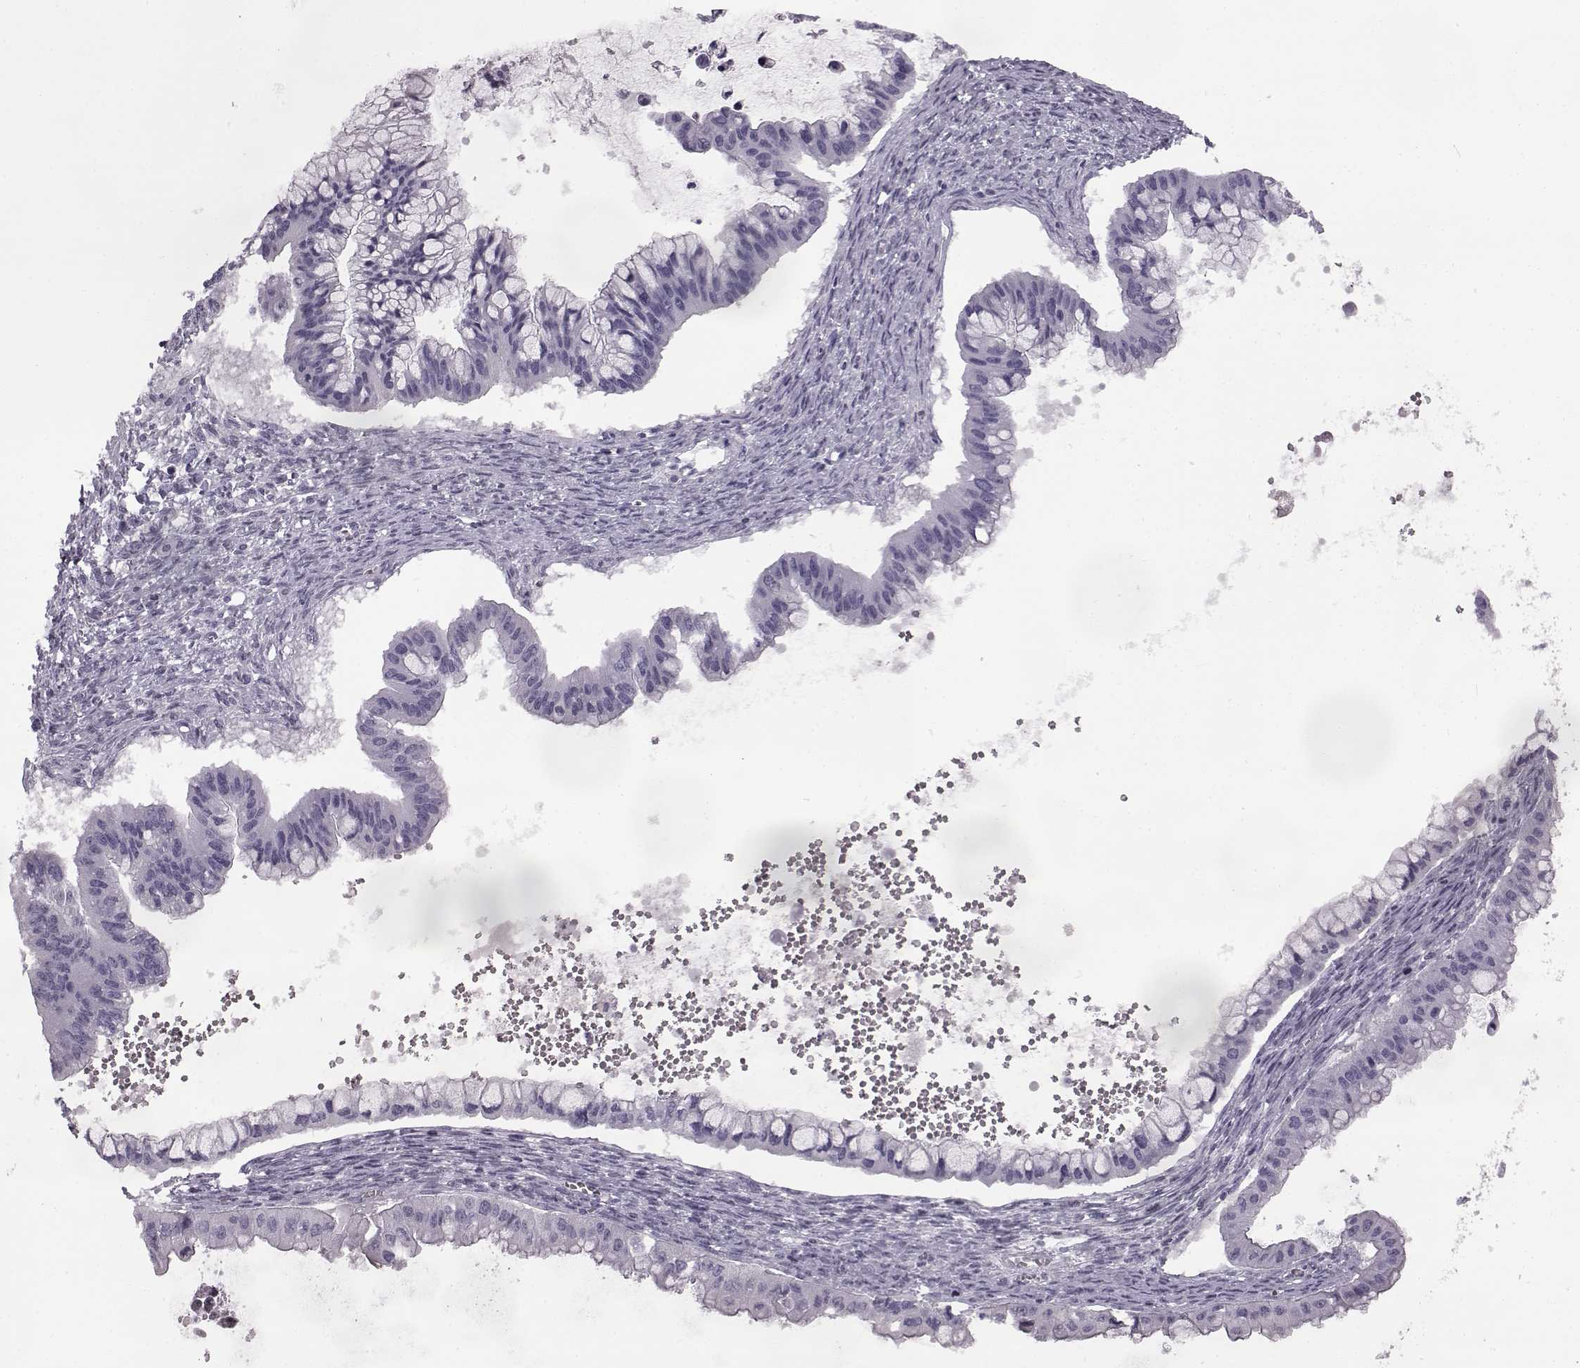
{"staining": {"intensity": "negative", "quantity": "none", "location": "none"}, "tissue": "ovarian cancer", "cell_type": "Tumor cells", "image_type": "cancer", "snomed": [{"axis": "morphology", "description": "Cystadenocarcinoma, mucinous, NOS"}, {"axis": "topography", "description": "Ovary"}], "caption": "Immunohistochemistry photomicrograph of neoplastic tissue: human ovarian mucinous cystadenocarcinoma stained with DAB exhibits no significant protein staining in tumor cells. Nuclei are stained in blue.", "gene": "ODAD4", "patient": {"sex": "female", "age": 72}}